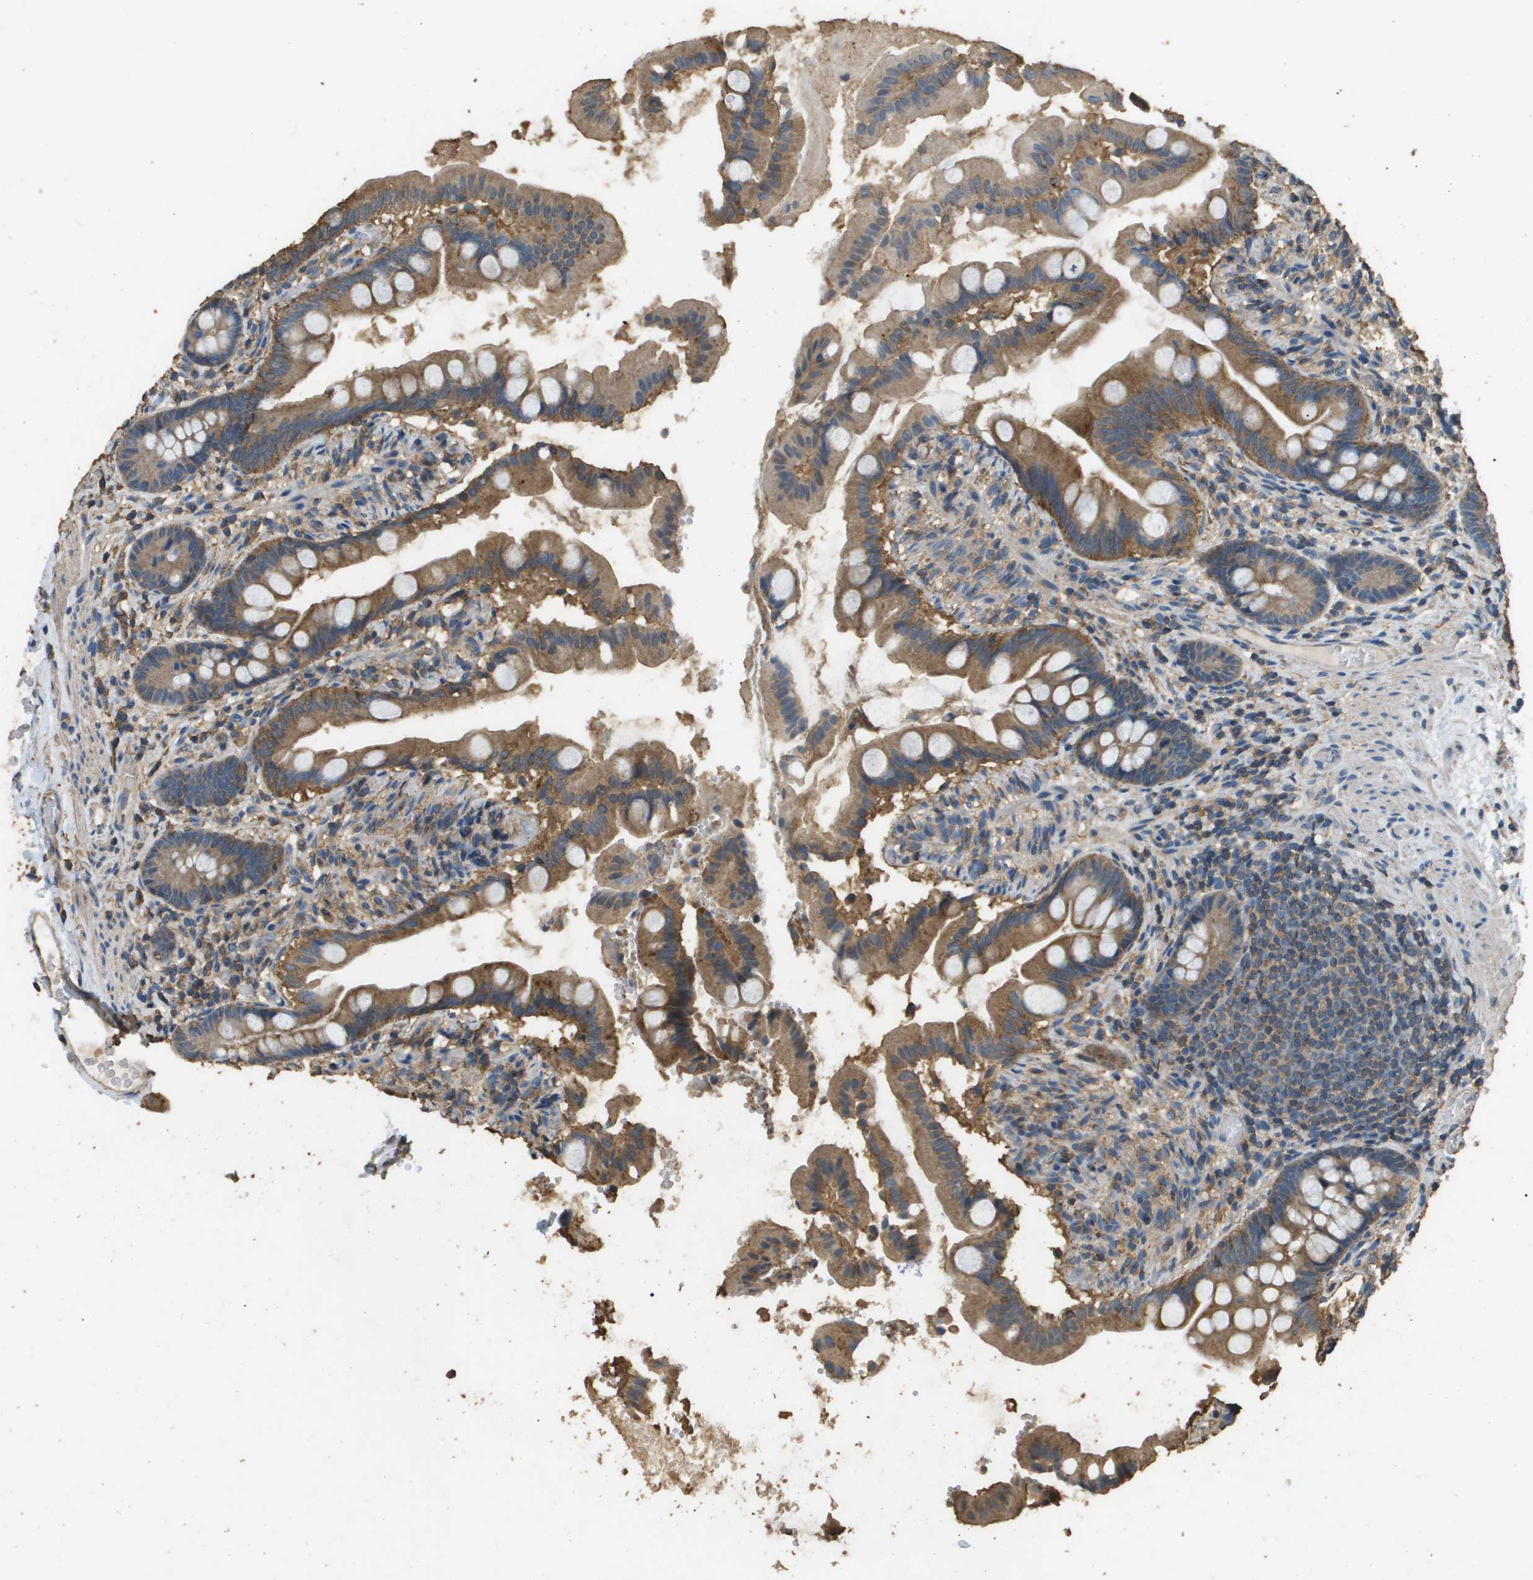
{"staining": {"intensity": "strong", "quantity": ">75%", "location": "cytoplasmic/membranous"}, "tissue": "small intestine", "cell_type": "Glandular cells", "image_type": "normal", "snomed": [{"axis": "morphology", "description": "Normal tissue, NOS"}, {"axis": "topography", "description": "Small intestine"}], "caption": "A high-resolution image shows IHC staining of unremarkable small intestine, which reveals strong cytoplasmic/membranous positivity in about >75% of glandular cells.", "gene": "MS4A7", "patient": {"sex": "female", "age": 56}}